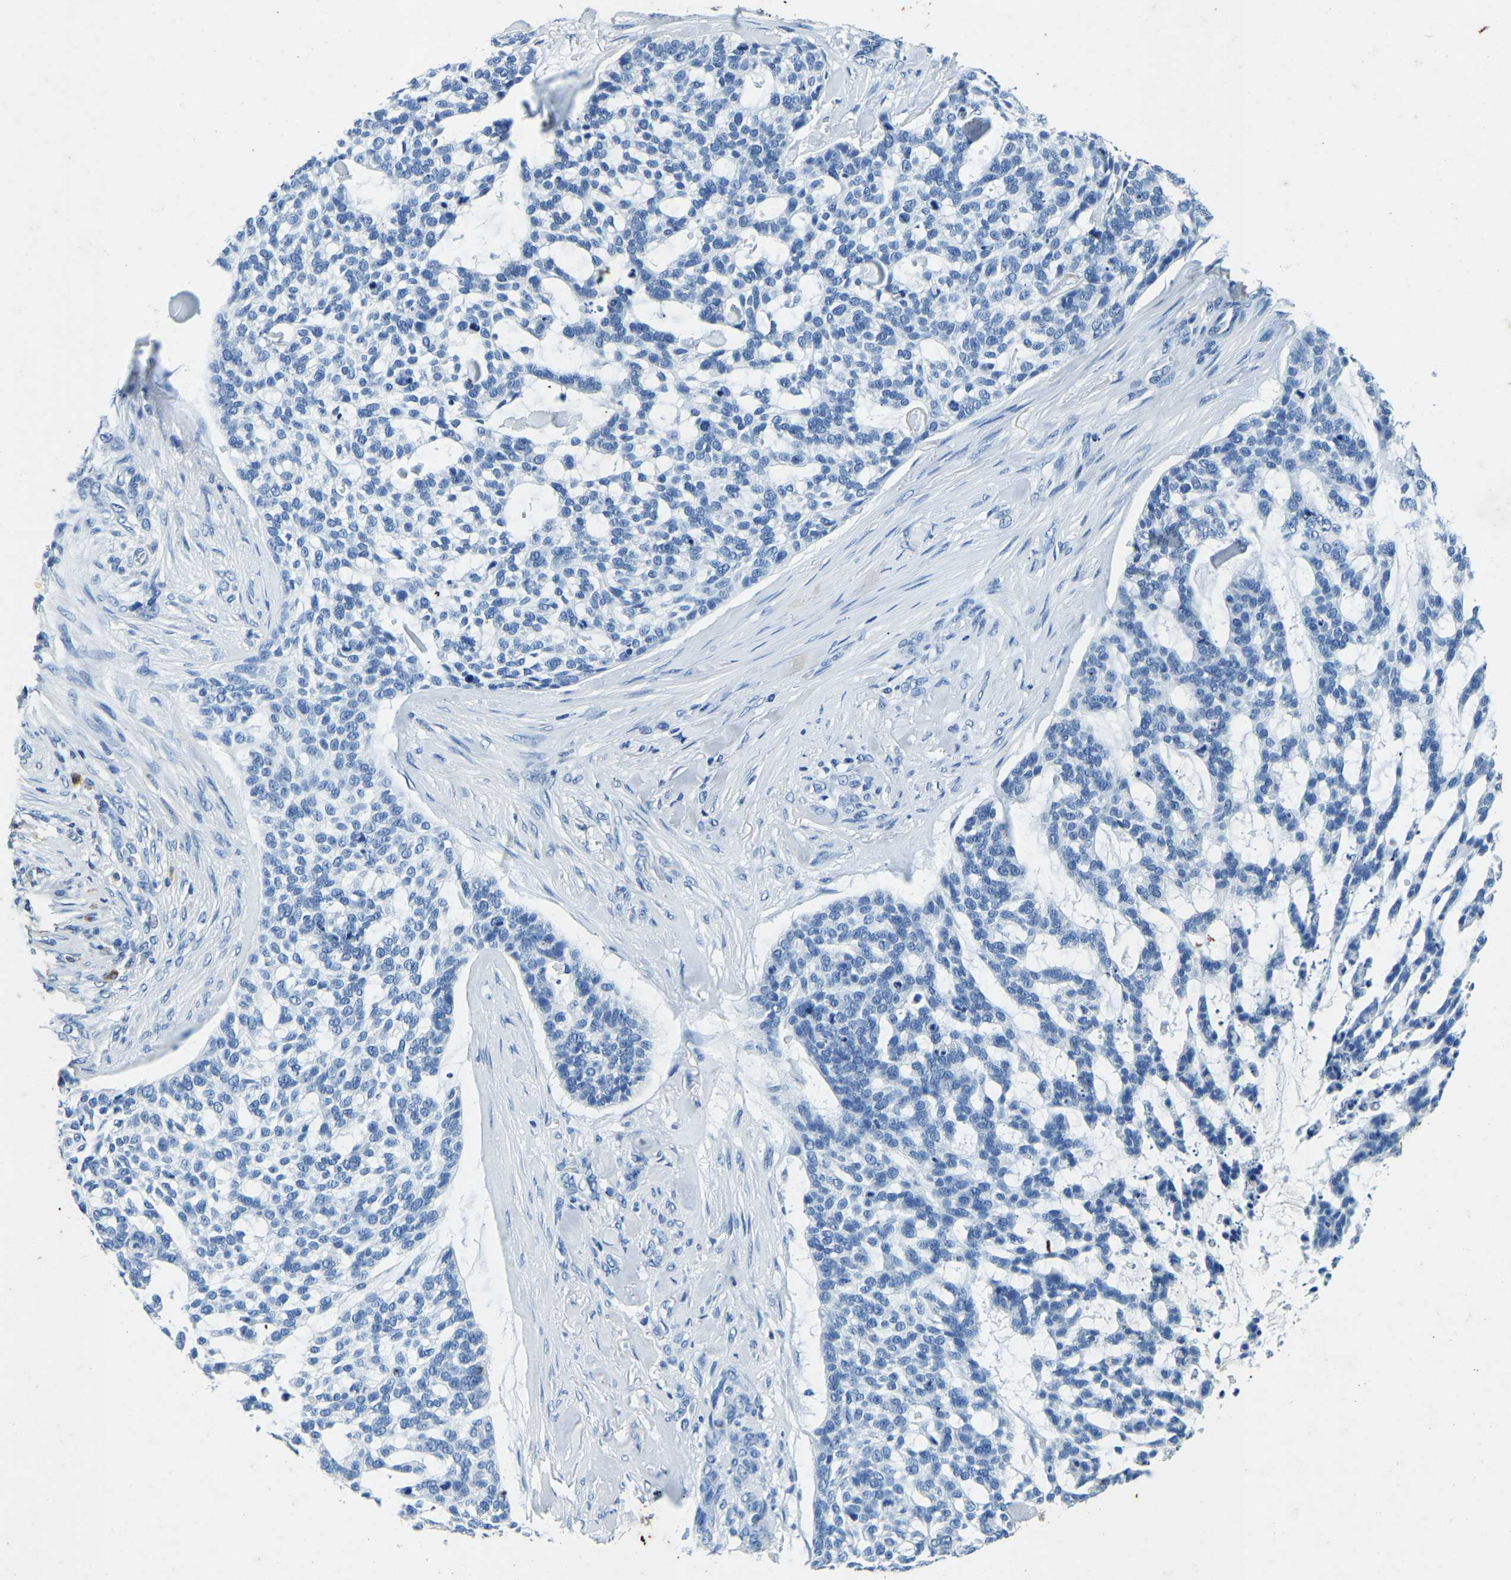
{"staining": {"intensity": "negative", "quantity": "none", "location": "none"}, "tissue": "skin cancer", "cell_type": "Tumor cells", "image_type": "cancer", "snomed": [{"axis": "morphology", "description": "Basal cell carcinoma"}, {"axis": "topography", "description": "Skin"}], "caption": "IHC image of human skin cancer (basal cell carcinoma) stained for a protein (brown), which displays no positivity in tumor cells. The staining is performed using DAB brown chromogen with nuclei counter-stained in using hematoxylin.", "gene": "UBN2", "patient": {"sex": "female", "age": 64}}